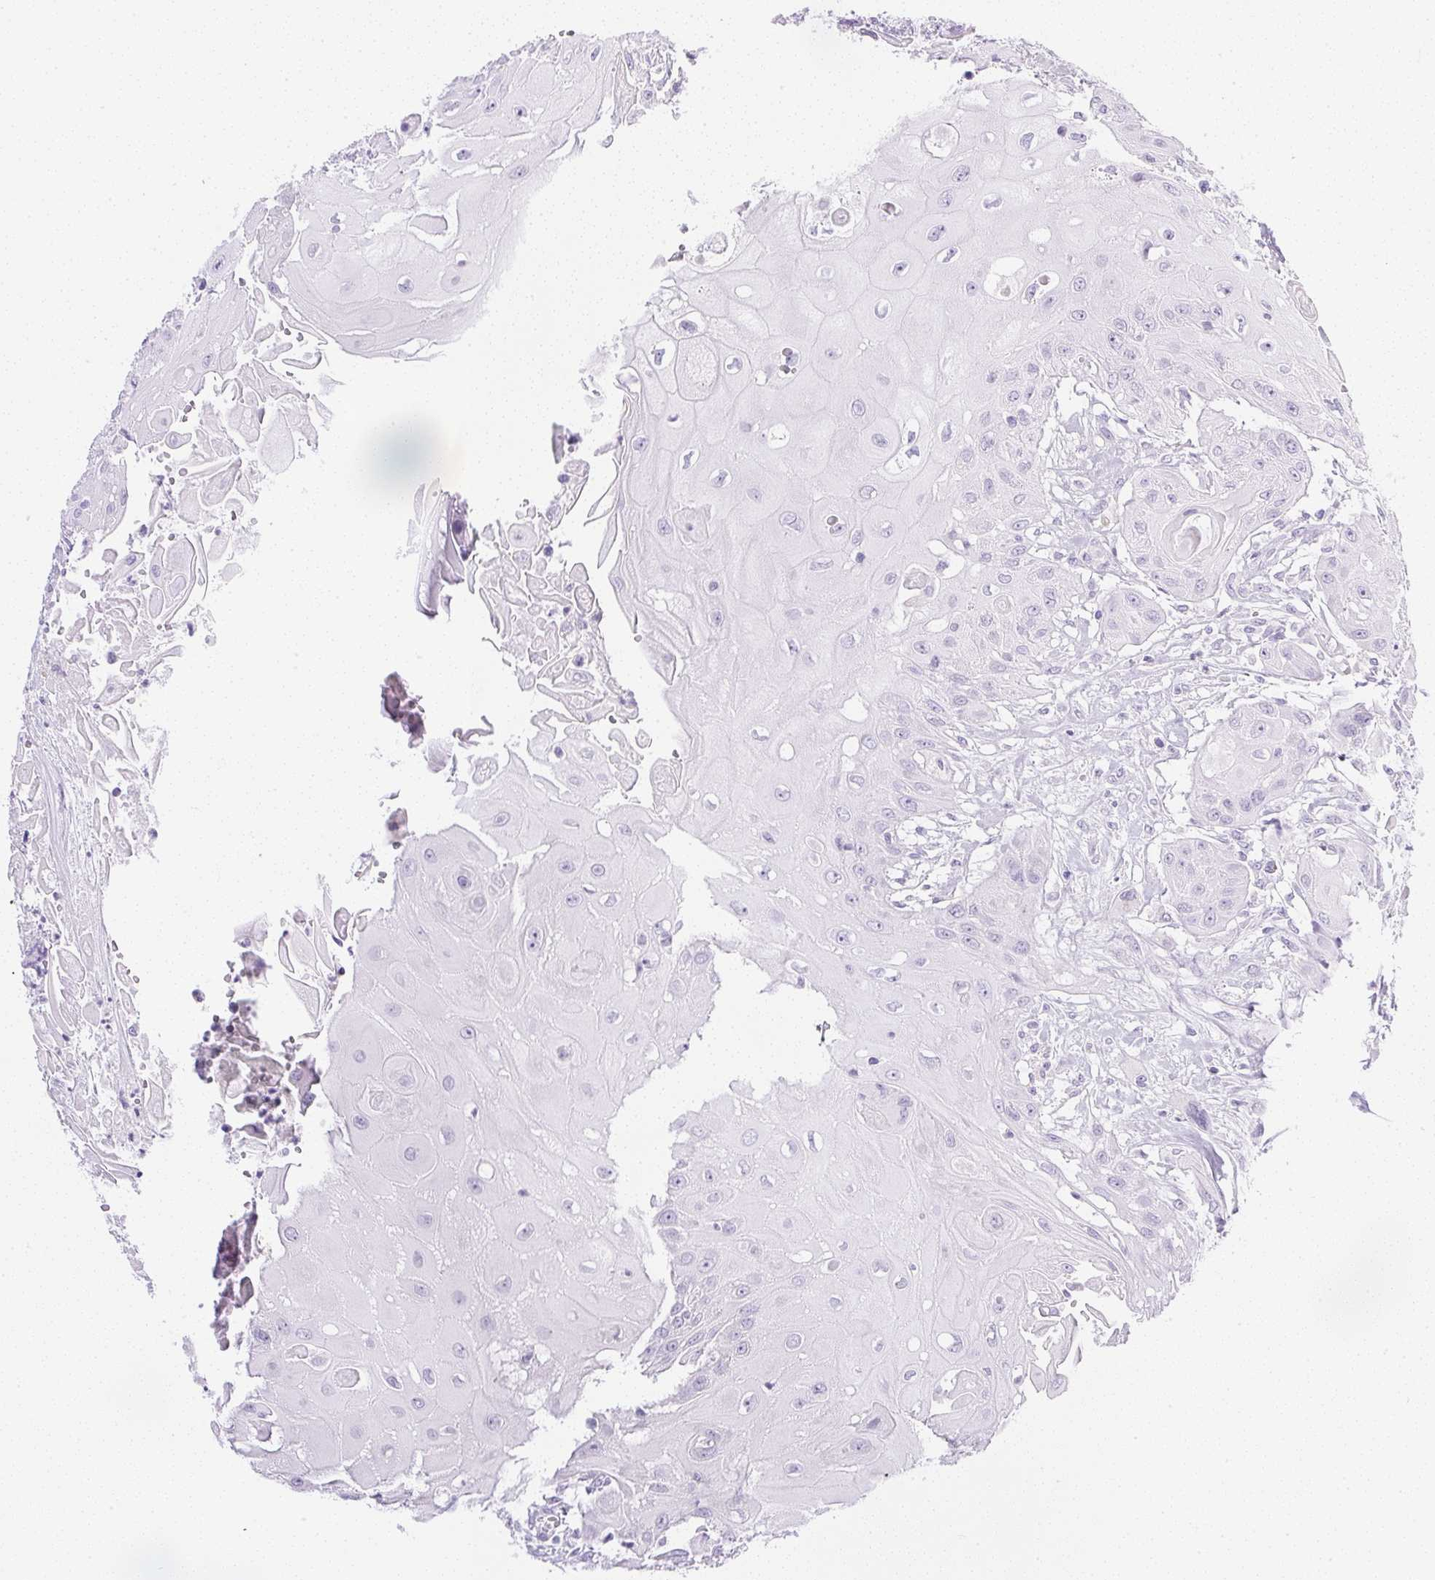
{"staining": {"intensity": "negative", "quantity": "none", "location": "none"}, "tissue": "head and neck cancer", "cell_type": "Tumor cells", "image_type": "cancer", "snomed": [{"axis": "morphology", "description": "Squamous cell carcinoma, NOS"}, {"axis": "topography", "description": "Oral tissue"}, {"axis": "topography", "description": "Head-Neck"}, {"axis": "topography", "description": "Neck, NOS"}], "caption": "This is an immunohistochemistry (IHC) micrograph of head and neck cancer (squamous cell carcinoma). There is no staining in tumor cells.", "gene": "CPB1", "patient": {"sex": "female", "age": 55}}